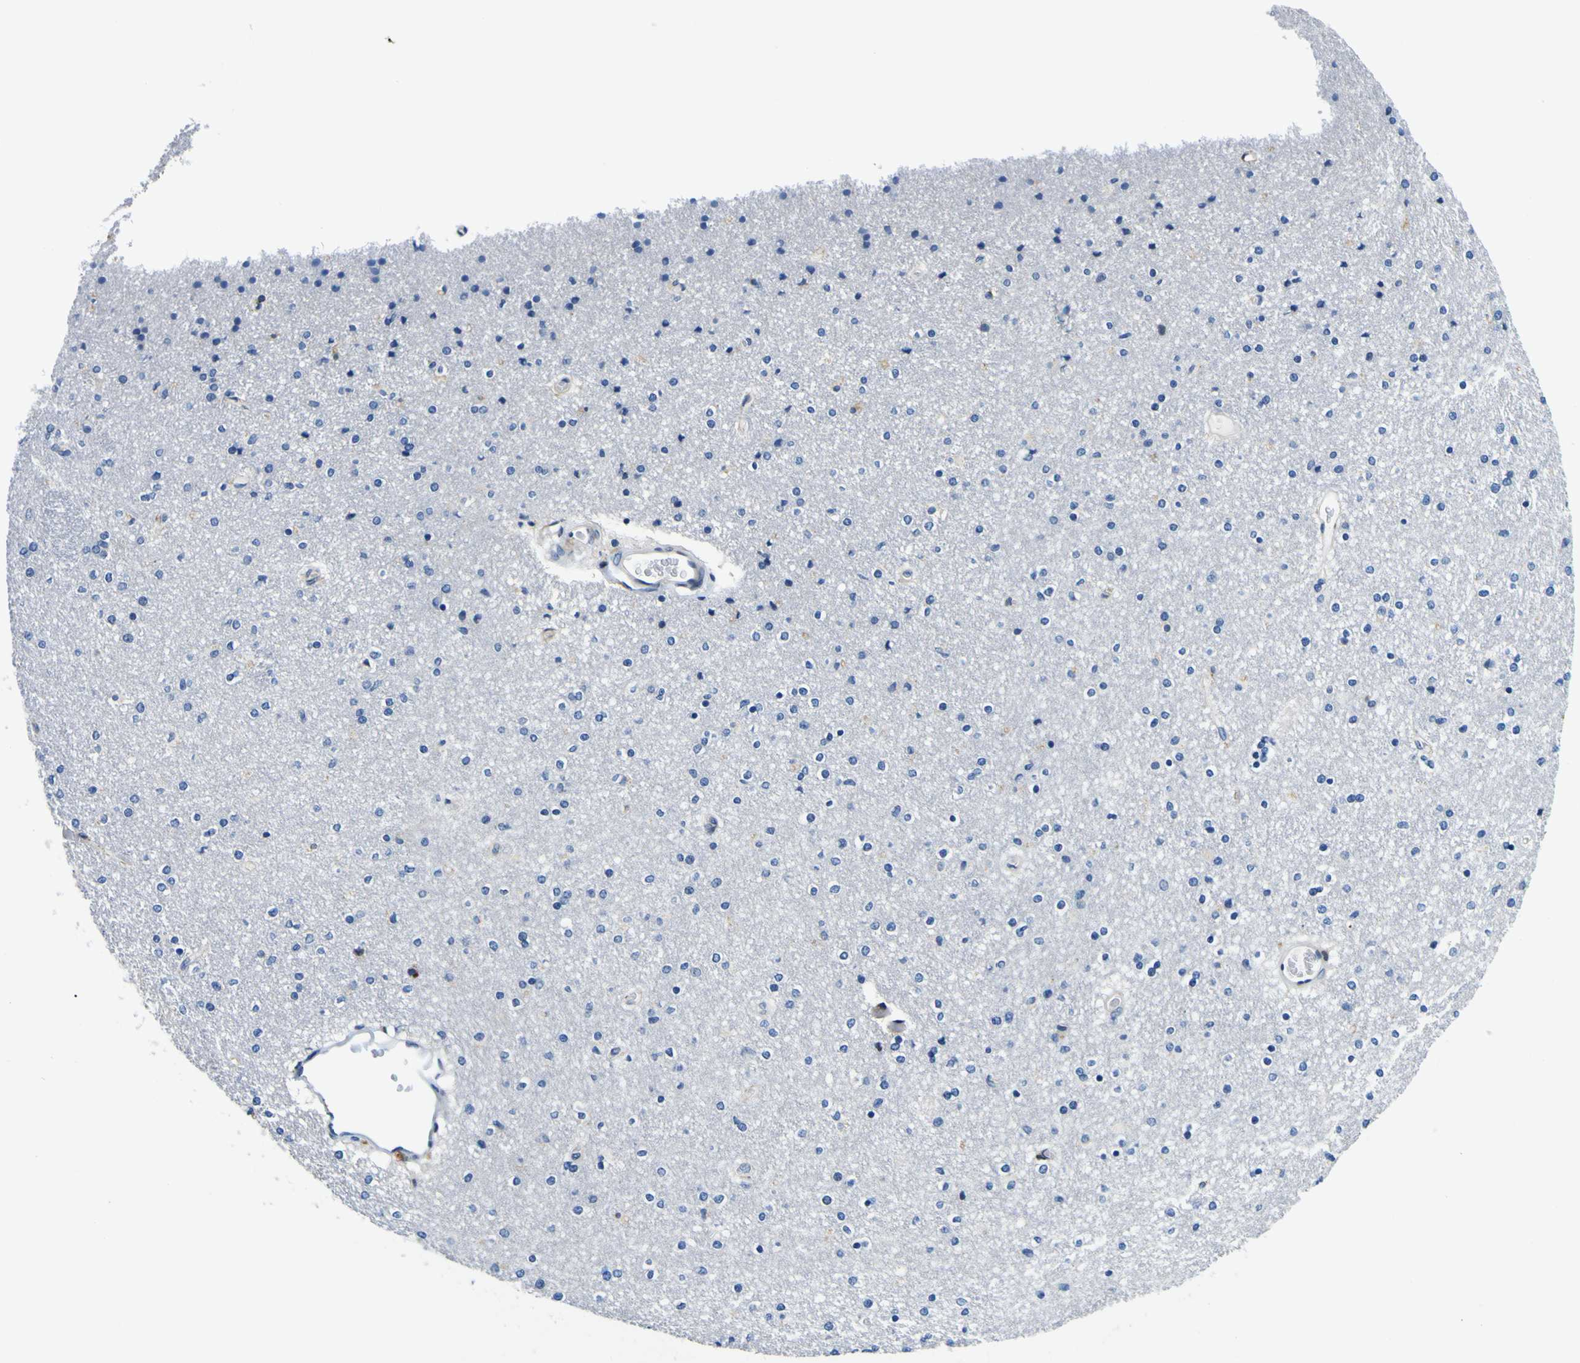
{"staining": {"intensity": "negative", "quantity": "none", "location": "none"}, "tissue": "caudate", "cell_type": "Glial cells", "image_type": "normal", "snomed": [{"axis": "morphology", "description": "Normal tissue, NOS"}, {"axis": "topography", "description": "Lateral ventricle wall"}], "caption": "Glial cells are negative for protein expression in benign human caudate.", "gene": "NLRP3", "patient": {"sex": "female", "age": 54}}